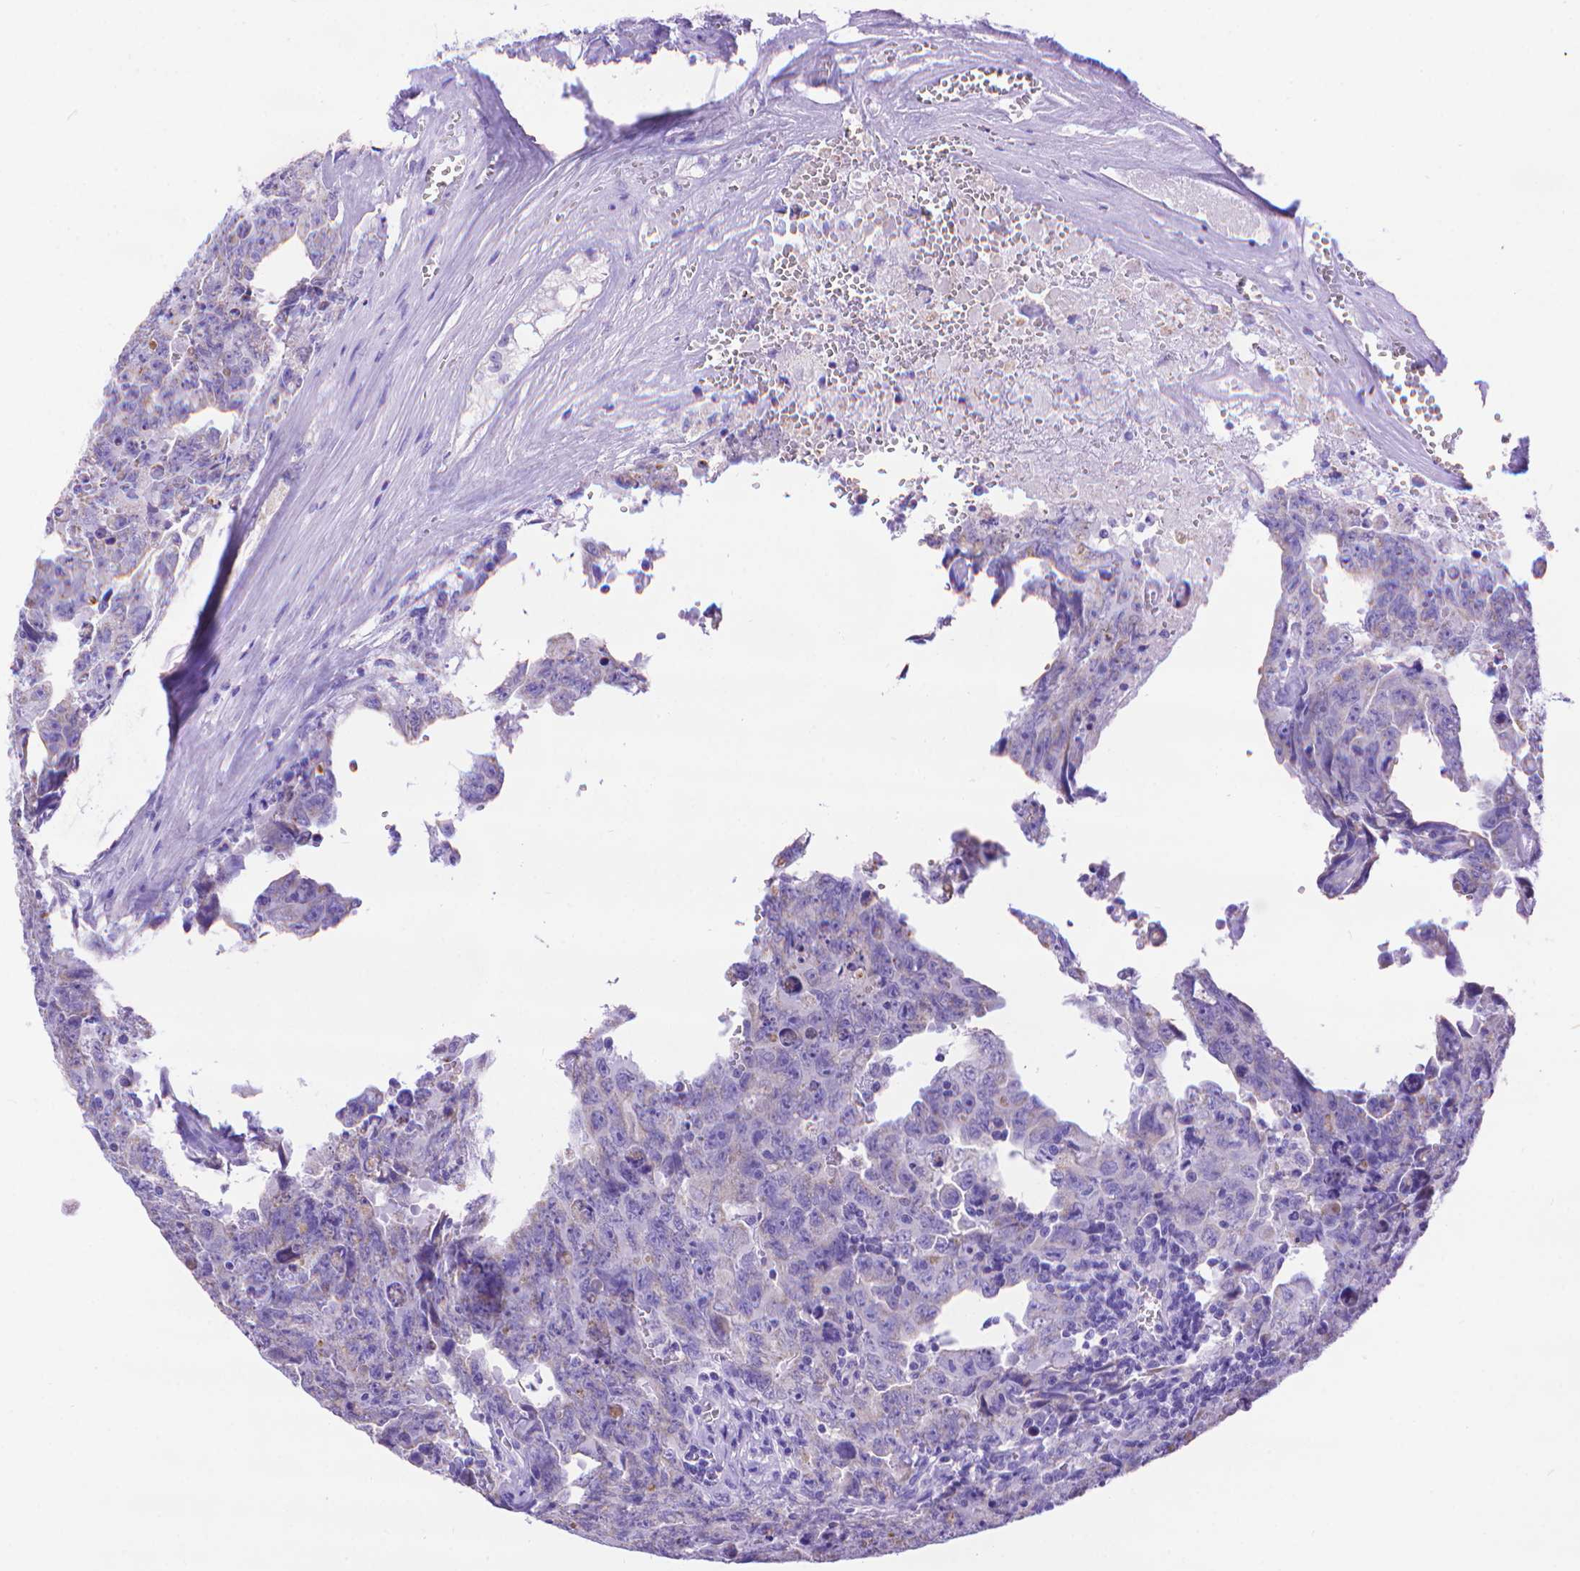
{"staining": {"intensity": "negative", "quantity": "none", "location": "none"}, "tissue": "testis cancer", "cell_type": "Tumor cells", "image_type": "cancer", "snomed": [{"axis": "morphology", "description": "Carcinoma, Embryonal, NOS"}, {"axis": "topography", "description": "Testis"}], "caption": "There is no significant staining in tumor cells of testis cancer (embryonal carcinoma). (Brightfield microscopy of DAB immunohistochemistry at high magnification).", "gene": "DHRS2", "patient": {"sex": "male", "age": 24}}